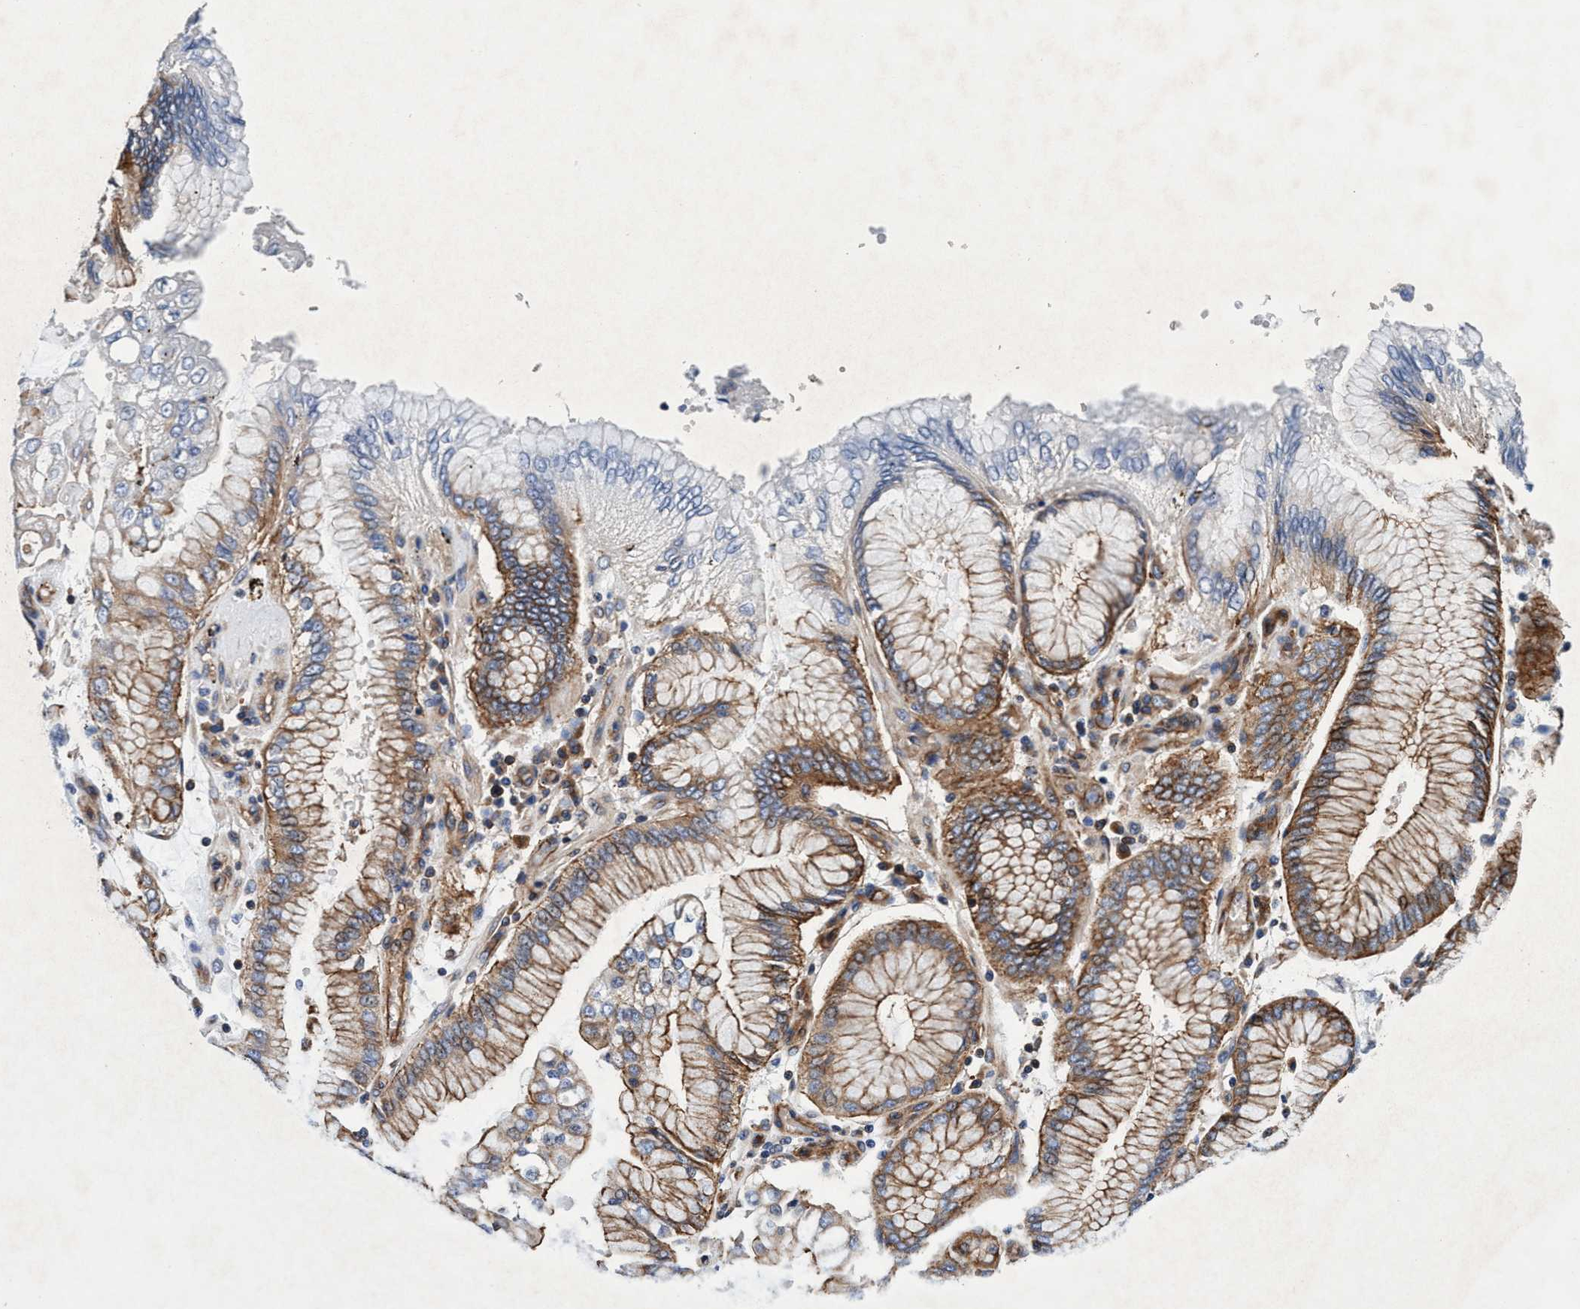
{"staining": {"intensity": "moderate", "quantity": ">75%", "location": "cytoplasmic/membranous"}, "tissue": "stomach cancer", "cell_type": "Tumor cells", "image_type": "cancer", "snomed": [{"axis": "morphology", "description": "Adenocarcinoma, NOS"}, {"axis": "topography", "description": "Stomach"}], "caption": "This is an image of immunohistochemistry staining of stomach cancer (adenocarcinoma), which shows moderate expression in the cytoplasmic/membranous of tumor cells.", "gene": "MCM3AP", "patient": {"sex": "male", "age": 76}}